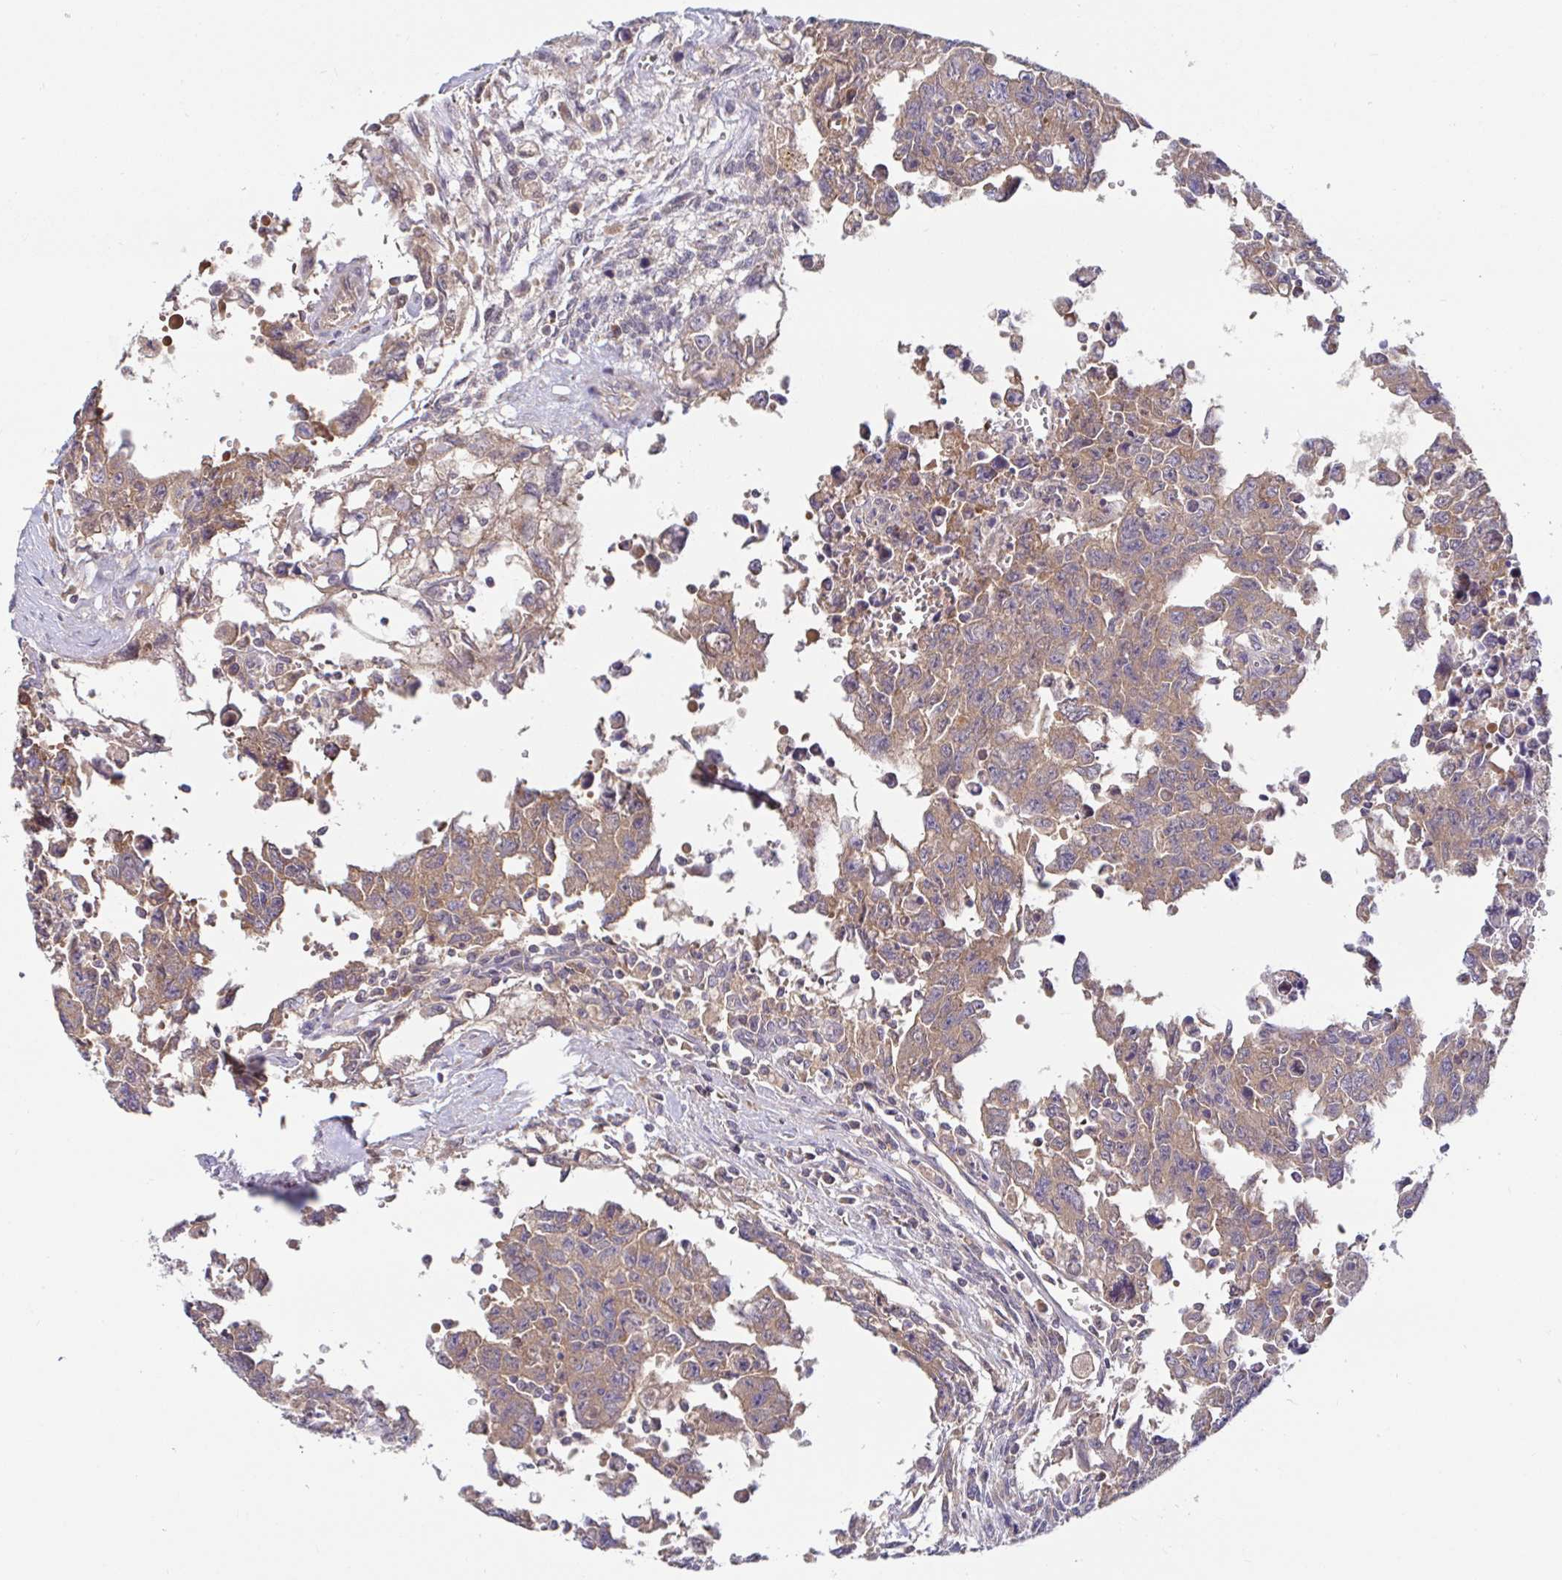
{"staining": {"intensity": "weak", "quantity": "25%-75%", "location": "cytoplasmic/membranous"}, "tissue": "testis cancer", "cell_type": "Tumor cells", "image_type": "cancer", "snomed": [{"axis": "morphology", "description": "Carcinoma, Embryonal, NOS"}, {"axis": "topography", "description": "Testis"}], "caption": "Immunohistochemical staining of human testis cancer (embryonal carcinoma) reveals low levels of weak cytoplasmic/membranous protein staining in about 25%-75% of tumor cells. (DAB (3,3'-diaminobenzidine) IHC with brightfield microscopy, high magnification).", "gene": "LARP1", "patient": {"sex": "male", "age": 24}}